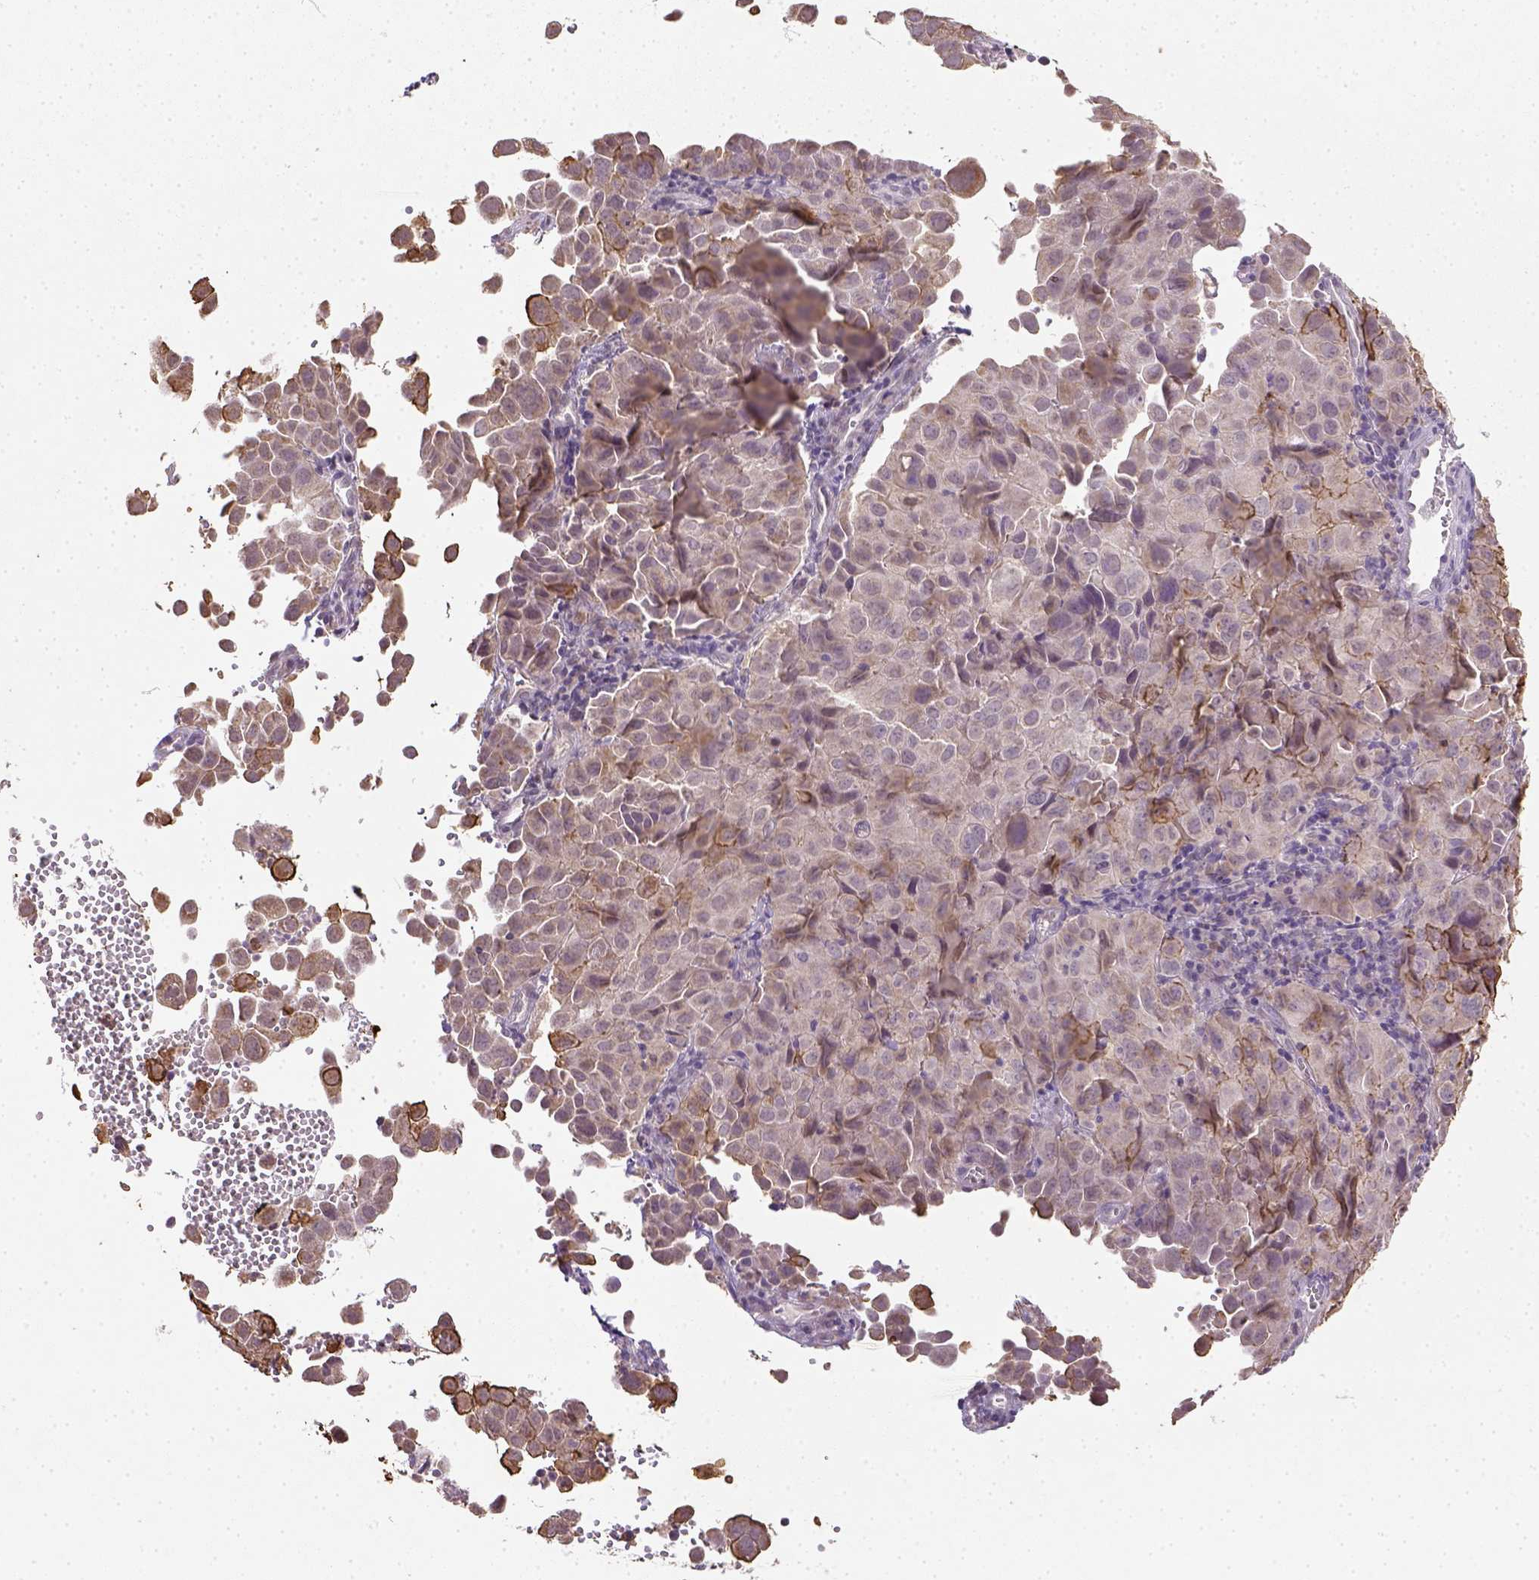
{"staining": {"intensity": "moderate", "quantity": "25%-75%", "location": "cytoplasmic/membranous"}, "tissue": "cervical cancer", "cell_type": "Tumor cells", "image_type": "cancer", "snomed": [{"axis": "morphology", "description": "Squamous cell carcinoma, NOS"}, {"axis": "topography", "description": "Cervix"}], "caption": "Moderate cytoplasmic/membranous protein staining is appreciated in about 25%-75% of tumor cells in squamous cell carcinoma (cervical).", "gene": "NUDT10", "patient": {"sex": "female", "age": 55}}